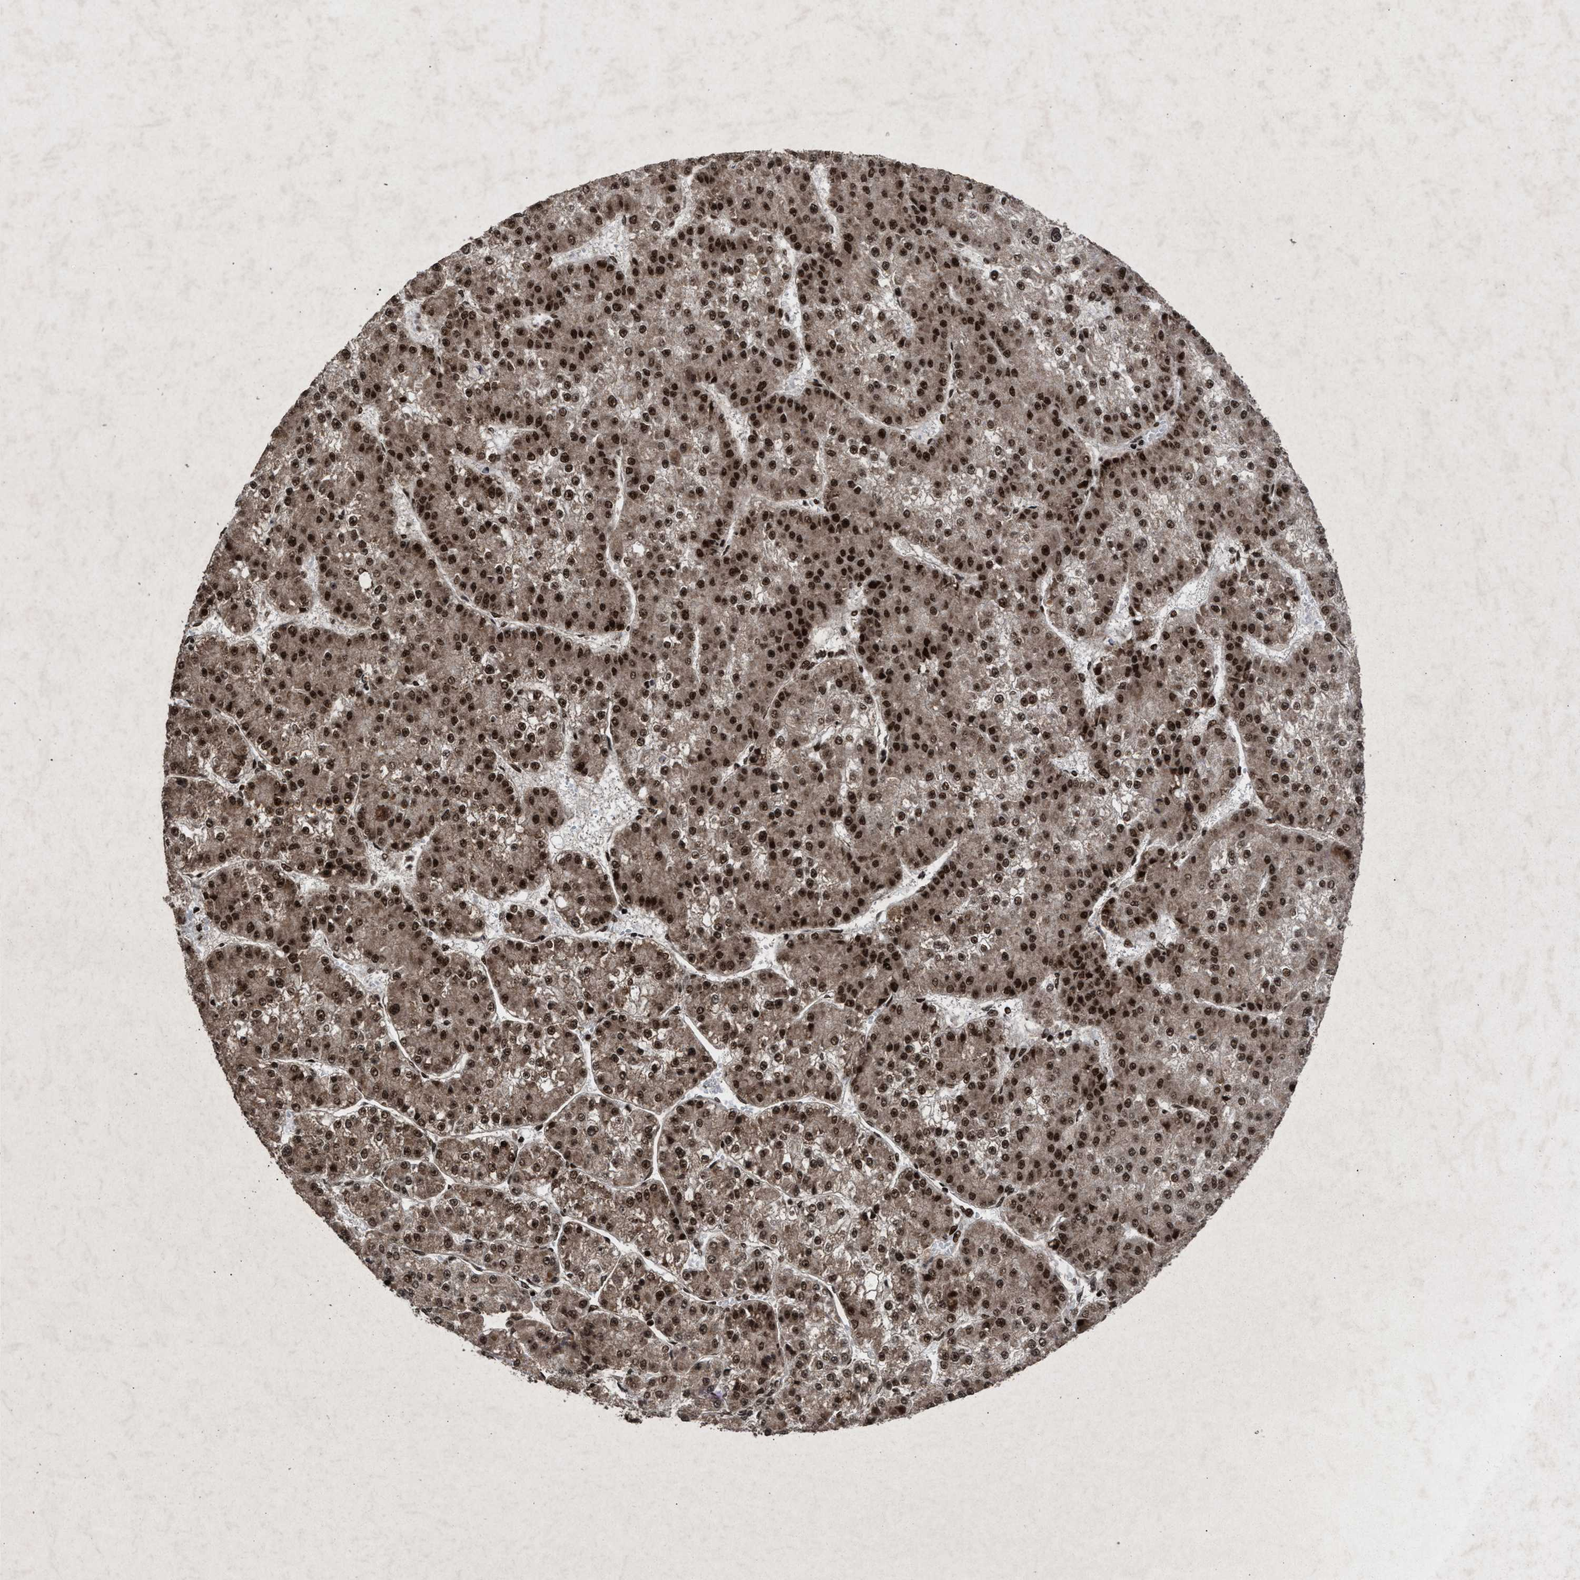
{"staining": {"intensity": "strong", "quantity": ">75%", "location": "cytoplasmic/membranous,nuclear"}, "tissue": "liver cancer", "cell_type": "Tumor cells", "image_type": "cancer", "snomed": [{"axis": "morphology", "description": "Carcinoma, Hepatocellular, NOS"}, {"axis": "topography", "description": "Liver"}], "caption": "The image shows immunohistochemical staining of liver hepatocellular carcinoma. There is strong cytoplasmic/membranous and nuclear expression is appreciated in approximately >75% of tumor cells. The staining was performed using DAB (3,3'-diaminobenzidine), with brown indicating positive protein expression. Nuclei are stained blue with hematoxylin.", "gene": "WIZ", "patient": {"sex": "female", "age": 73}}